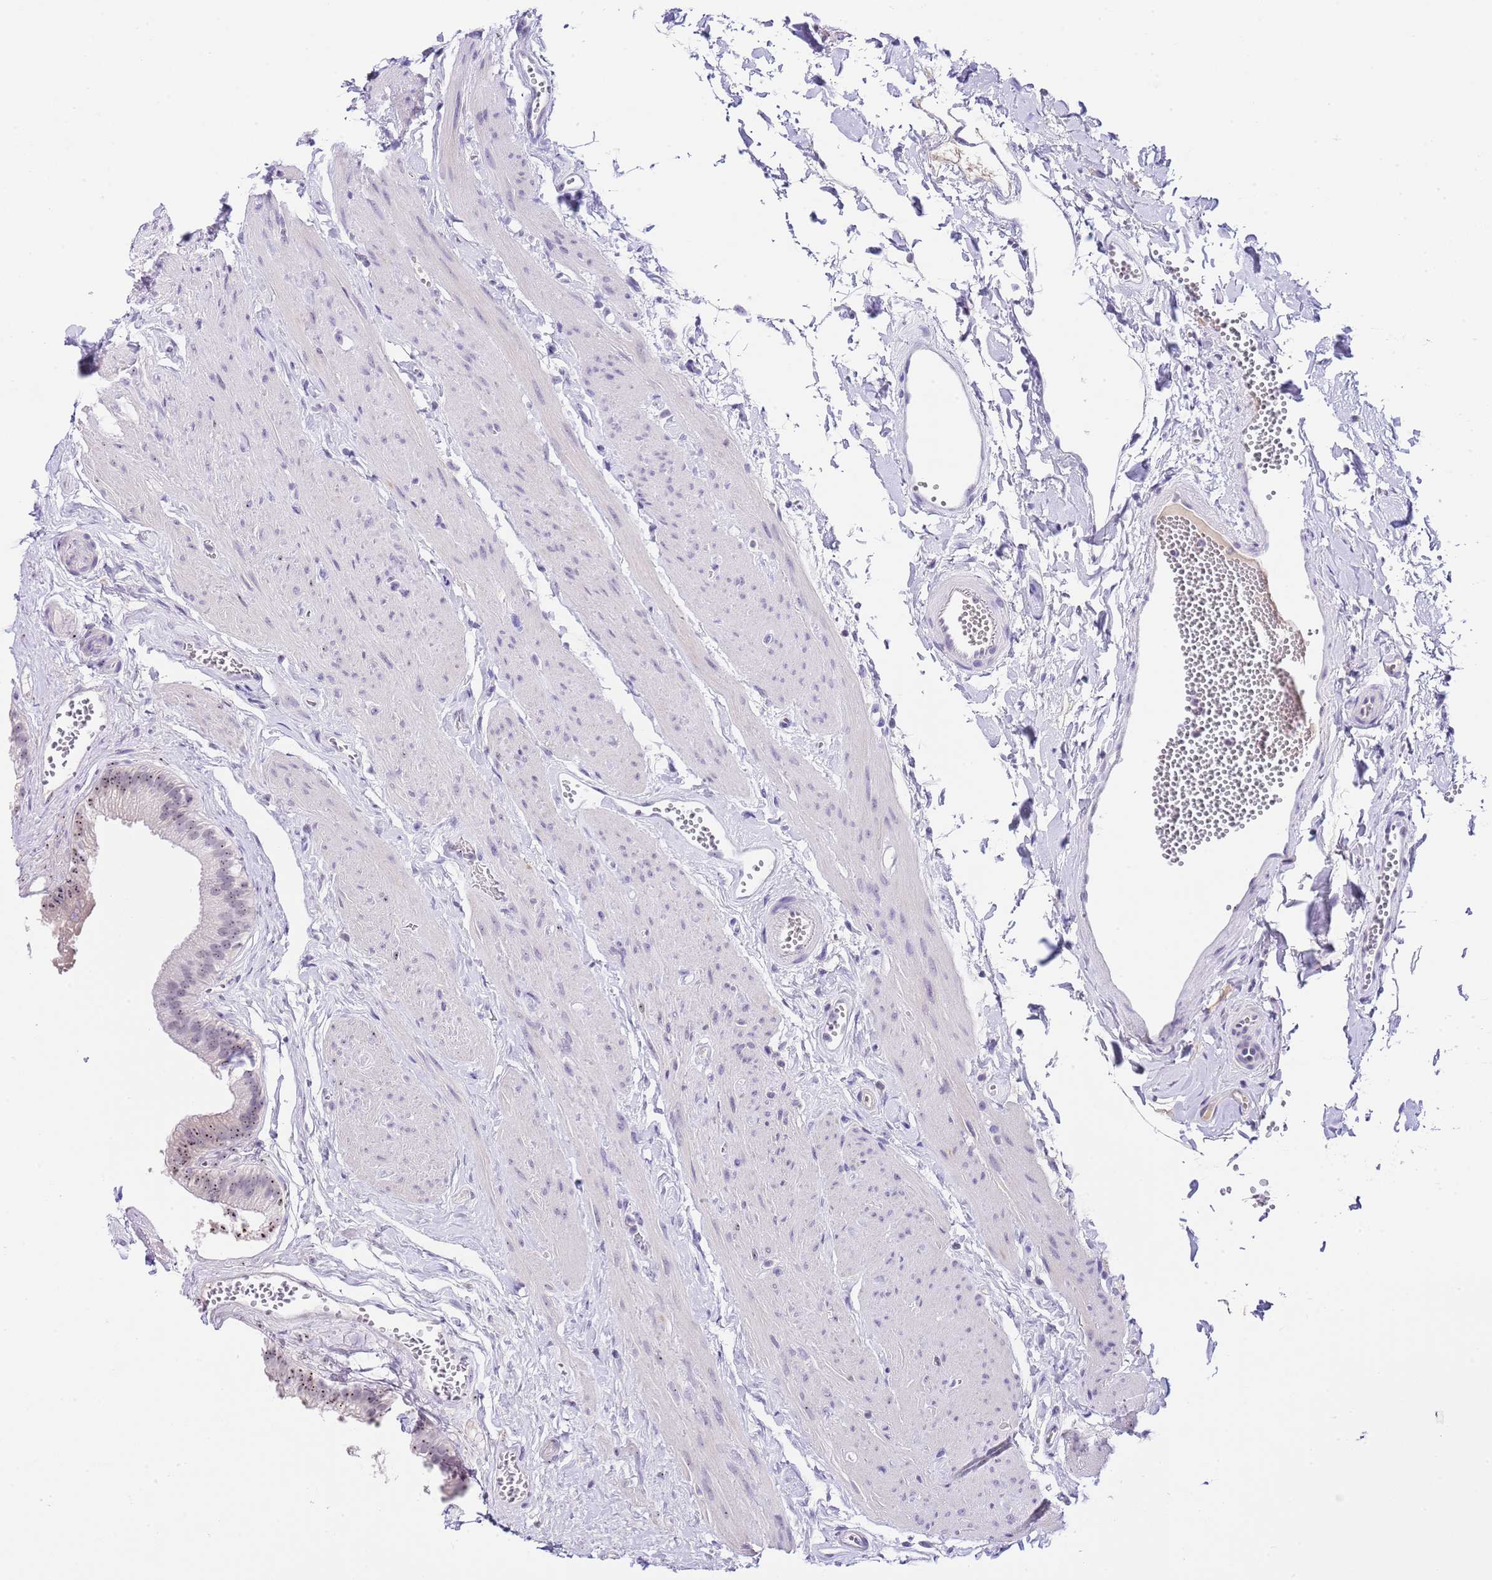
{"staining": {"intensity": "moderate", "quantity": "25%-75%", "location": "nuclear"}, "tissue": "gallbladder", "cell_type": "Glandular cells", "image_type": "normal", "snomed": [{"axis": "morphology", "description": "Normal tissue, NOS"}, {"axis": "topography", "description": "Gallbladder"}], "caption": "Human gallbladder stained with a brown dye displays moderate nuclear positive staining in approximately 25%-75% of glandular cells.", "gene": "NOP56", "patient": {"sex": "female", "age": 54}}